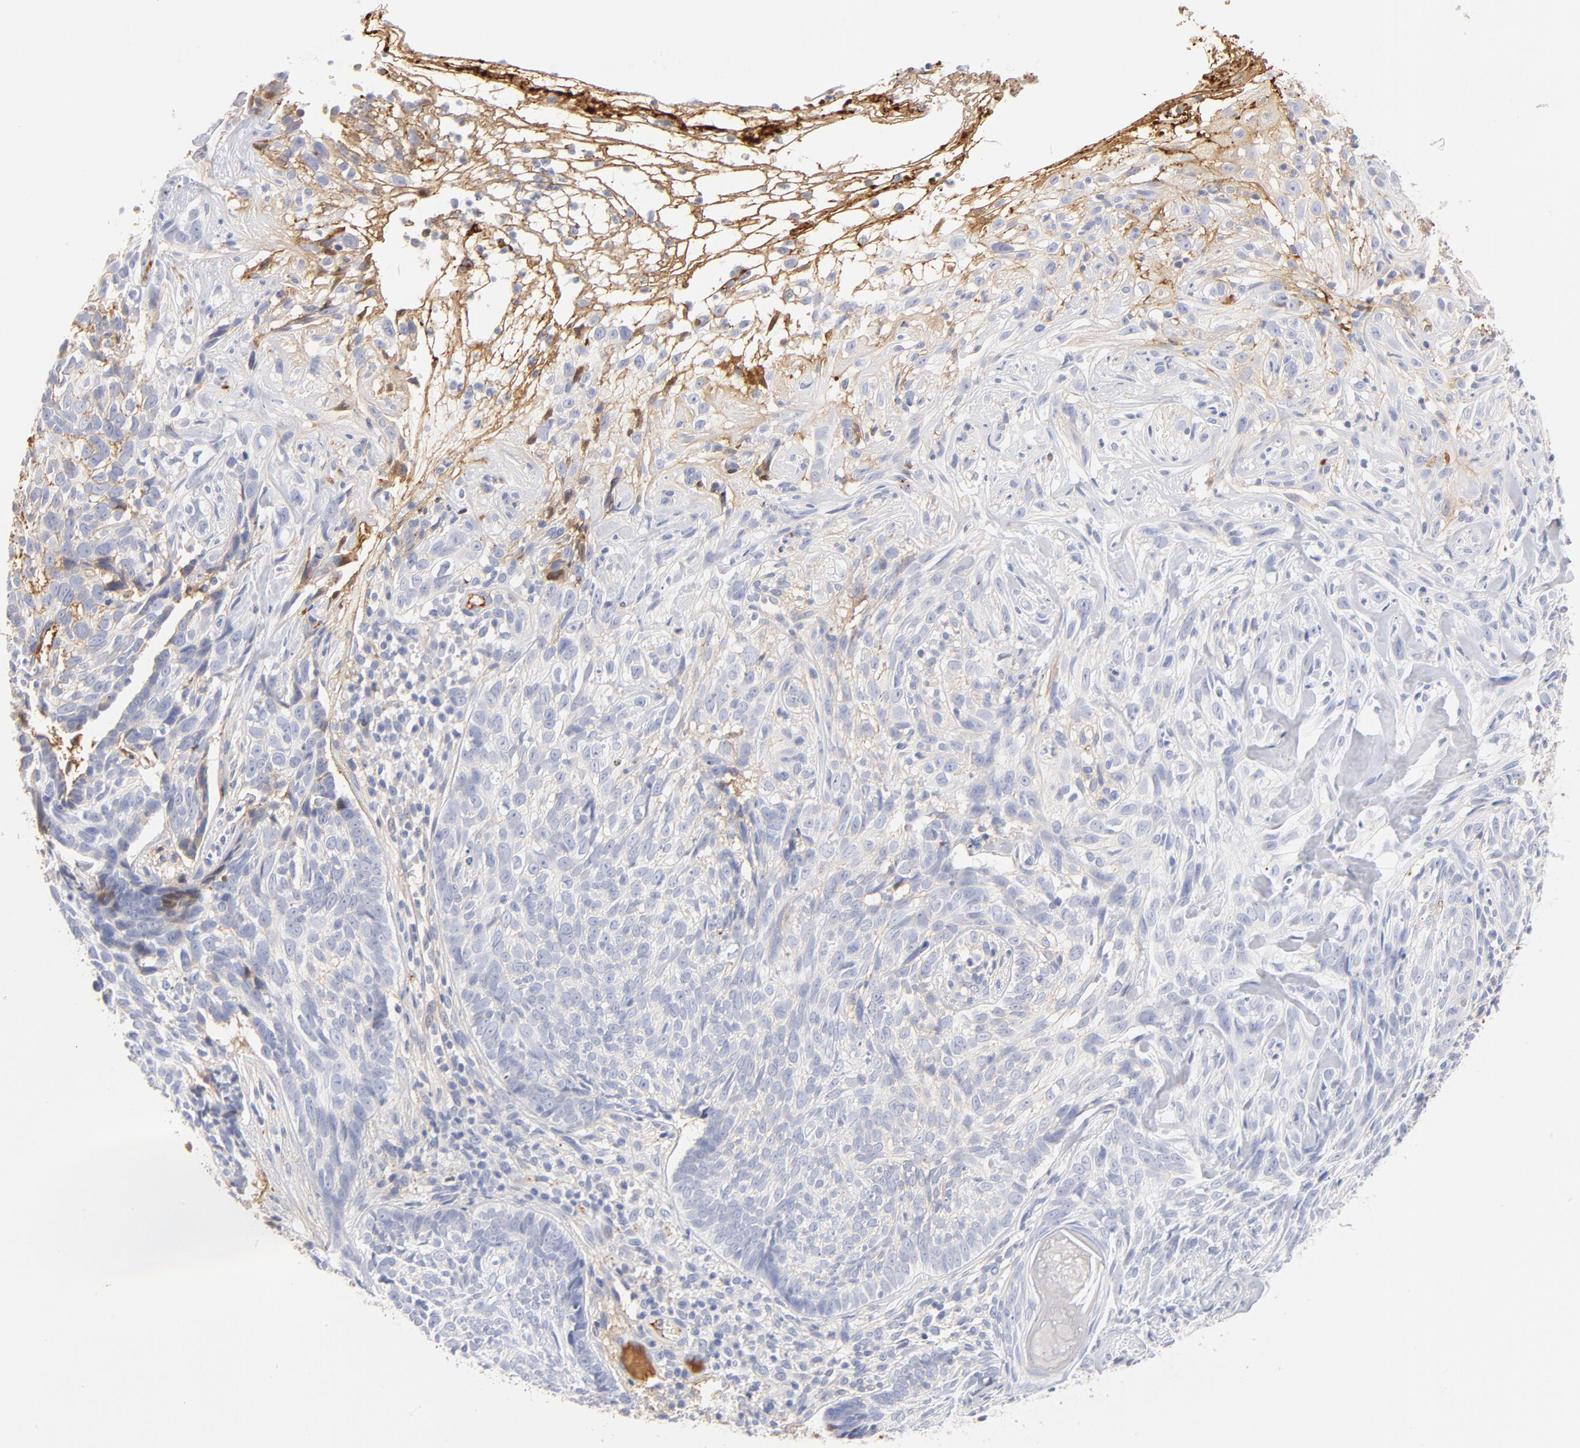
{"staining": {"intensity": "negative", "quantity": "none", "location": "none"}, "tissue": "skin cancer", "cell_type": "Tumor cells", "image_type": "cancer", "snomed": [{"axis": "morphology", "description": "Basal cell carcinoma"}, {"axis": "topography", "description": "Skin"}], "caption": "Micrograph shows no protein expression in tumor cells of skin basal cell carcinoma tissue.", "gene": "C3", "patient": {"sex": "male", "age": 72}}